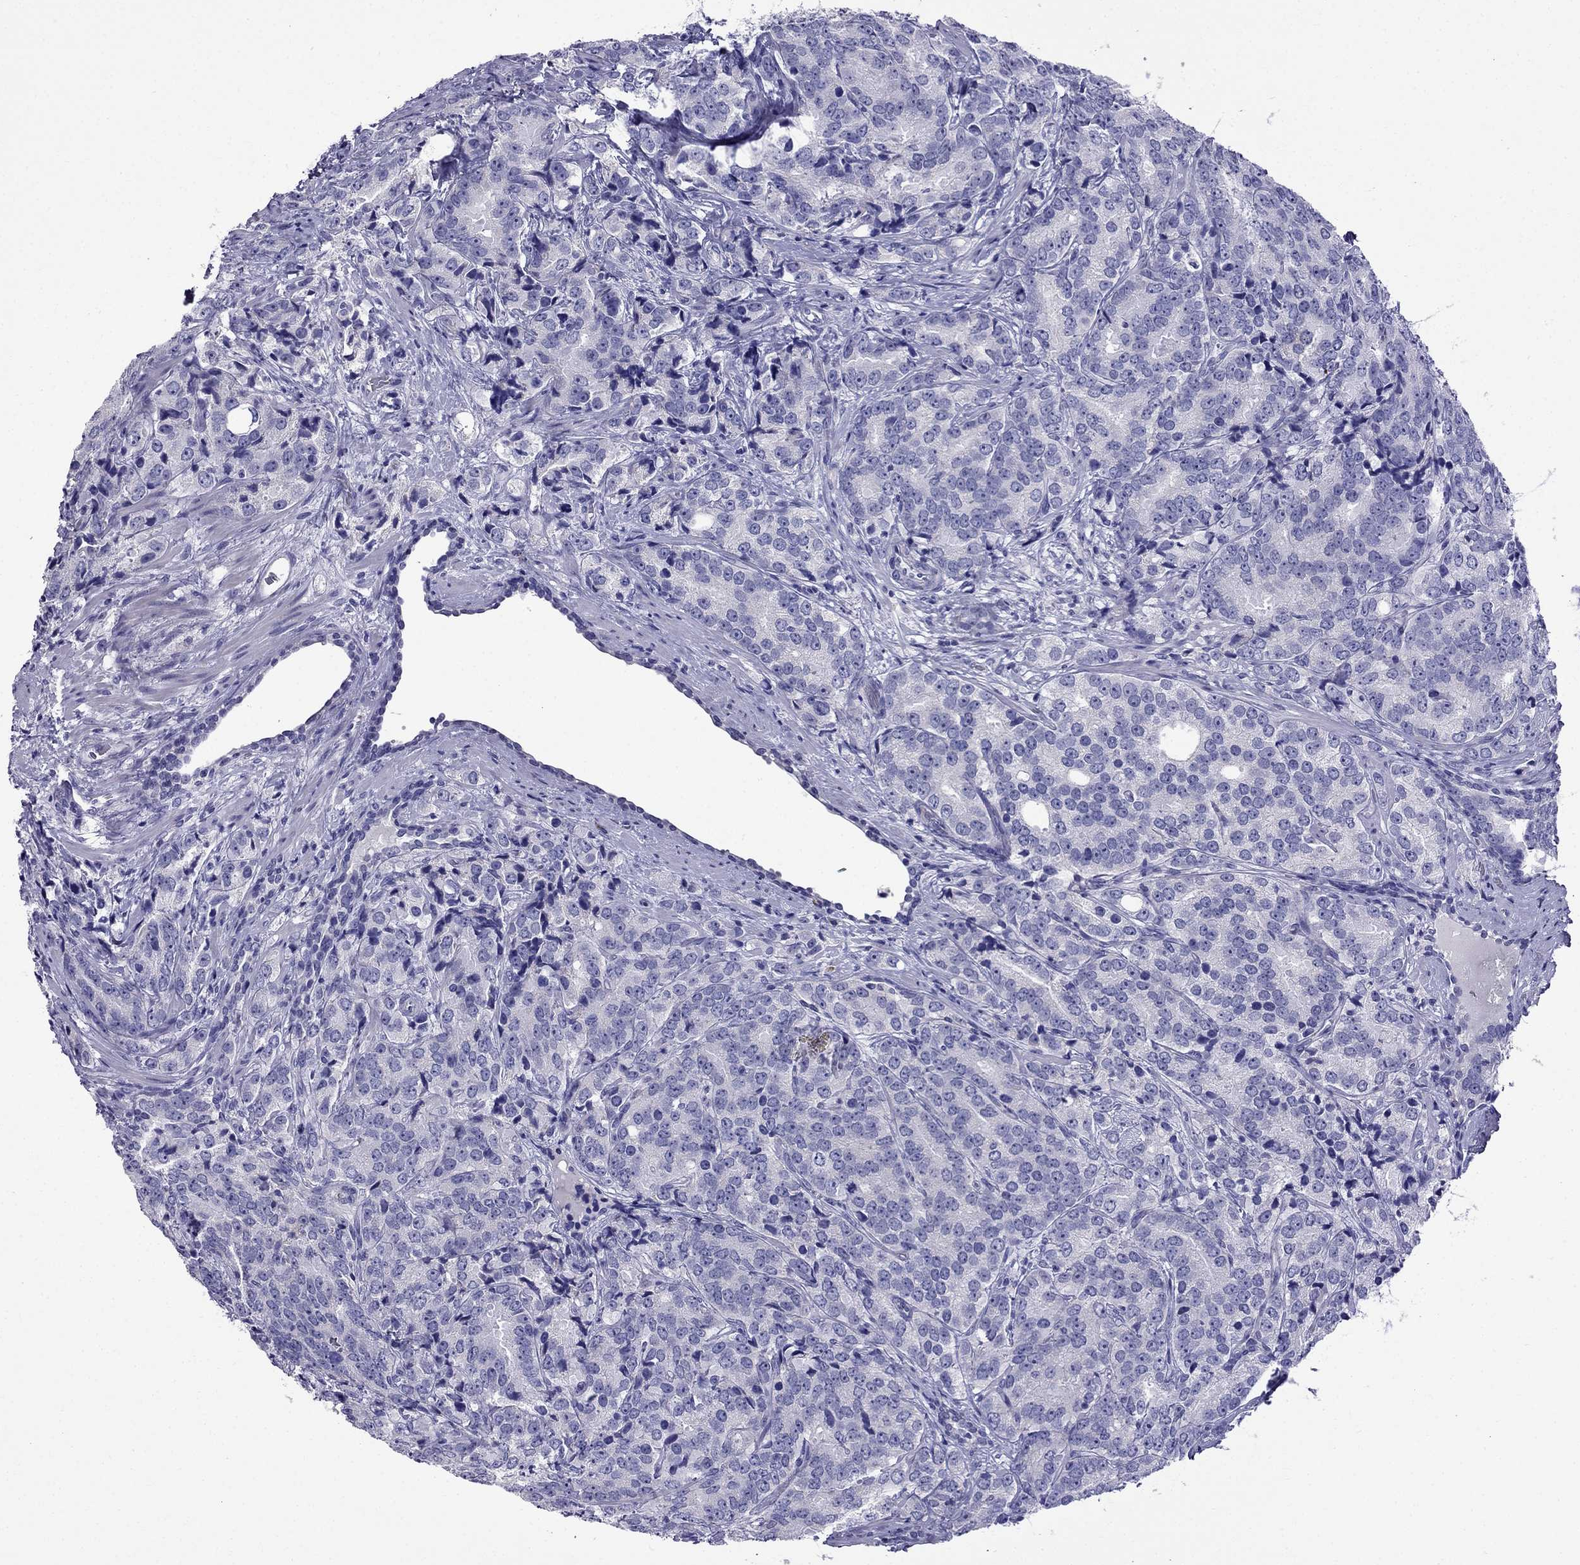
{"staining": {"intensity": "negative", "quantity": "none", "location": "none"}, "tissue": "prostate cancer", "cell_type": "Tumor cells", "image_type": "cancer", "snomed": [{"axis": "morphology", "description": "Adenocarcinoma, NOS"}, {"axis": "topography", "description": "Prostate"}], "caption": "Immunohistochemistry of human prostate cancer exhibits no staining in tumor cells.", "gene": "PATE1", "patient": {"sex": "male", "age": 71}}